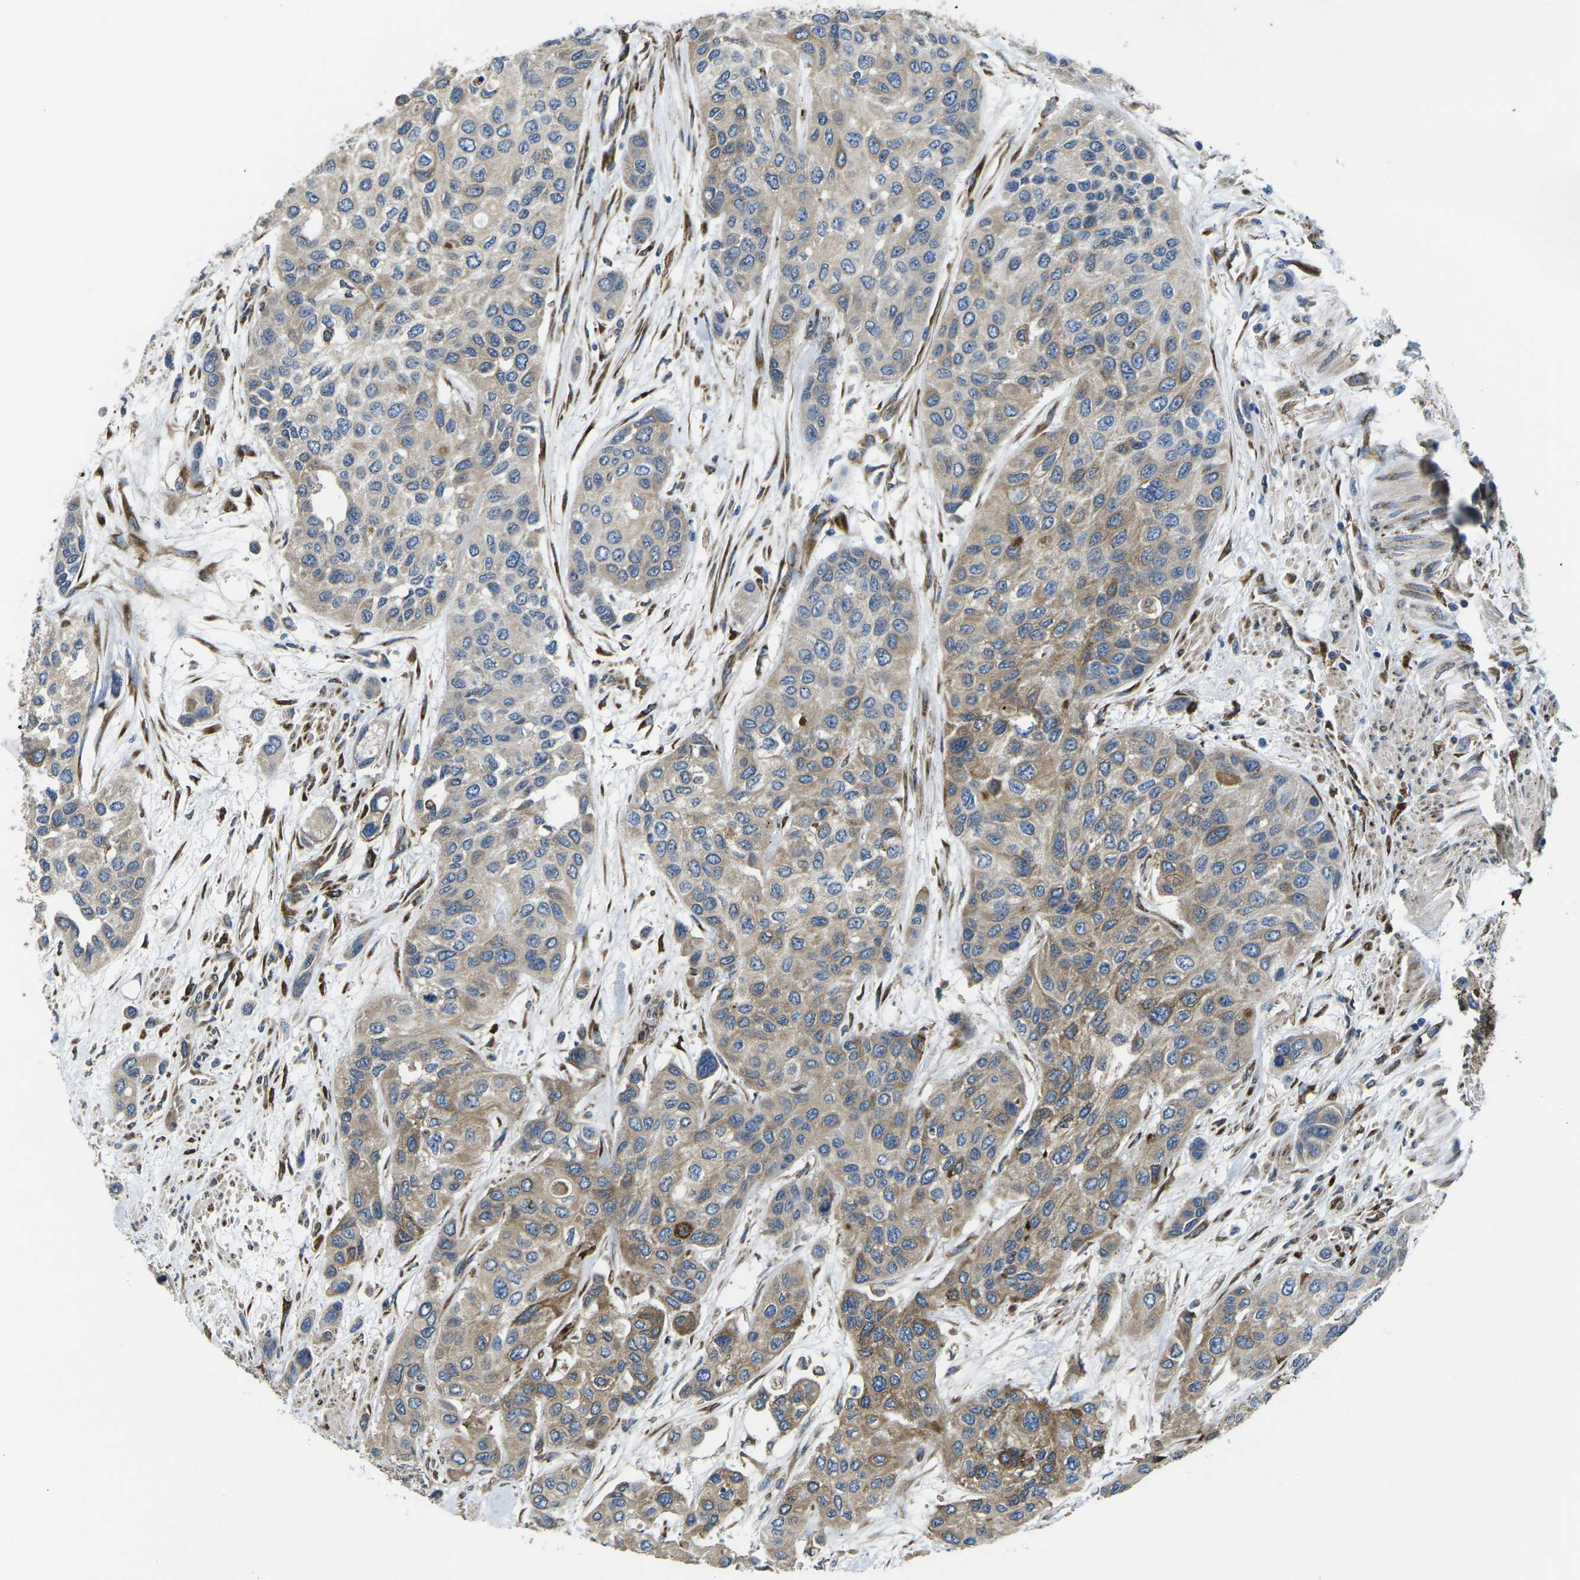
{"staining": {"intensity": "moderate", "quantity": "25%-75%", "location": "cytoplasmic/membranous"}, "tissue": "urothelial cancer", "cell_type": "Tumor cells", "image_type": "cancer", "snomed": [{"axis": "morphology", "description": "Urothelial carcinoma, High grade"}, {"axis": "topography", "description": "Urinary bladder"}], "caption": "The photomicrograph demonstrates staining of urothelial cancer, revealing moderate cytoplasmic/membranous protein staining (brown color) within tumor cells.", "gene": "PDZD8", "patient": {"sex": "female", "age": 56}}